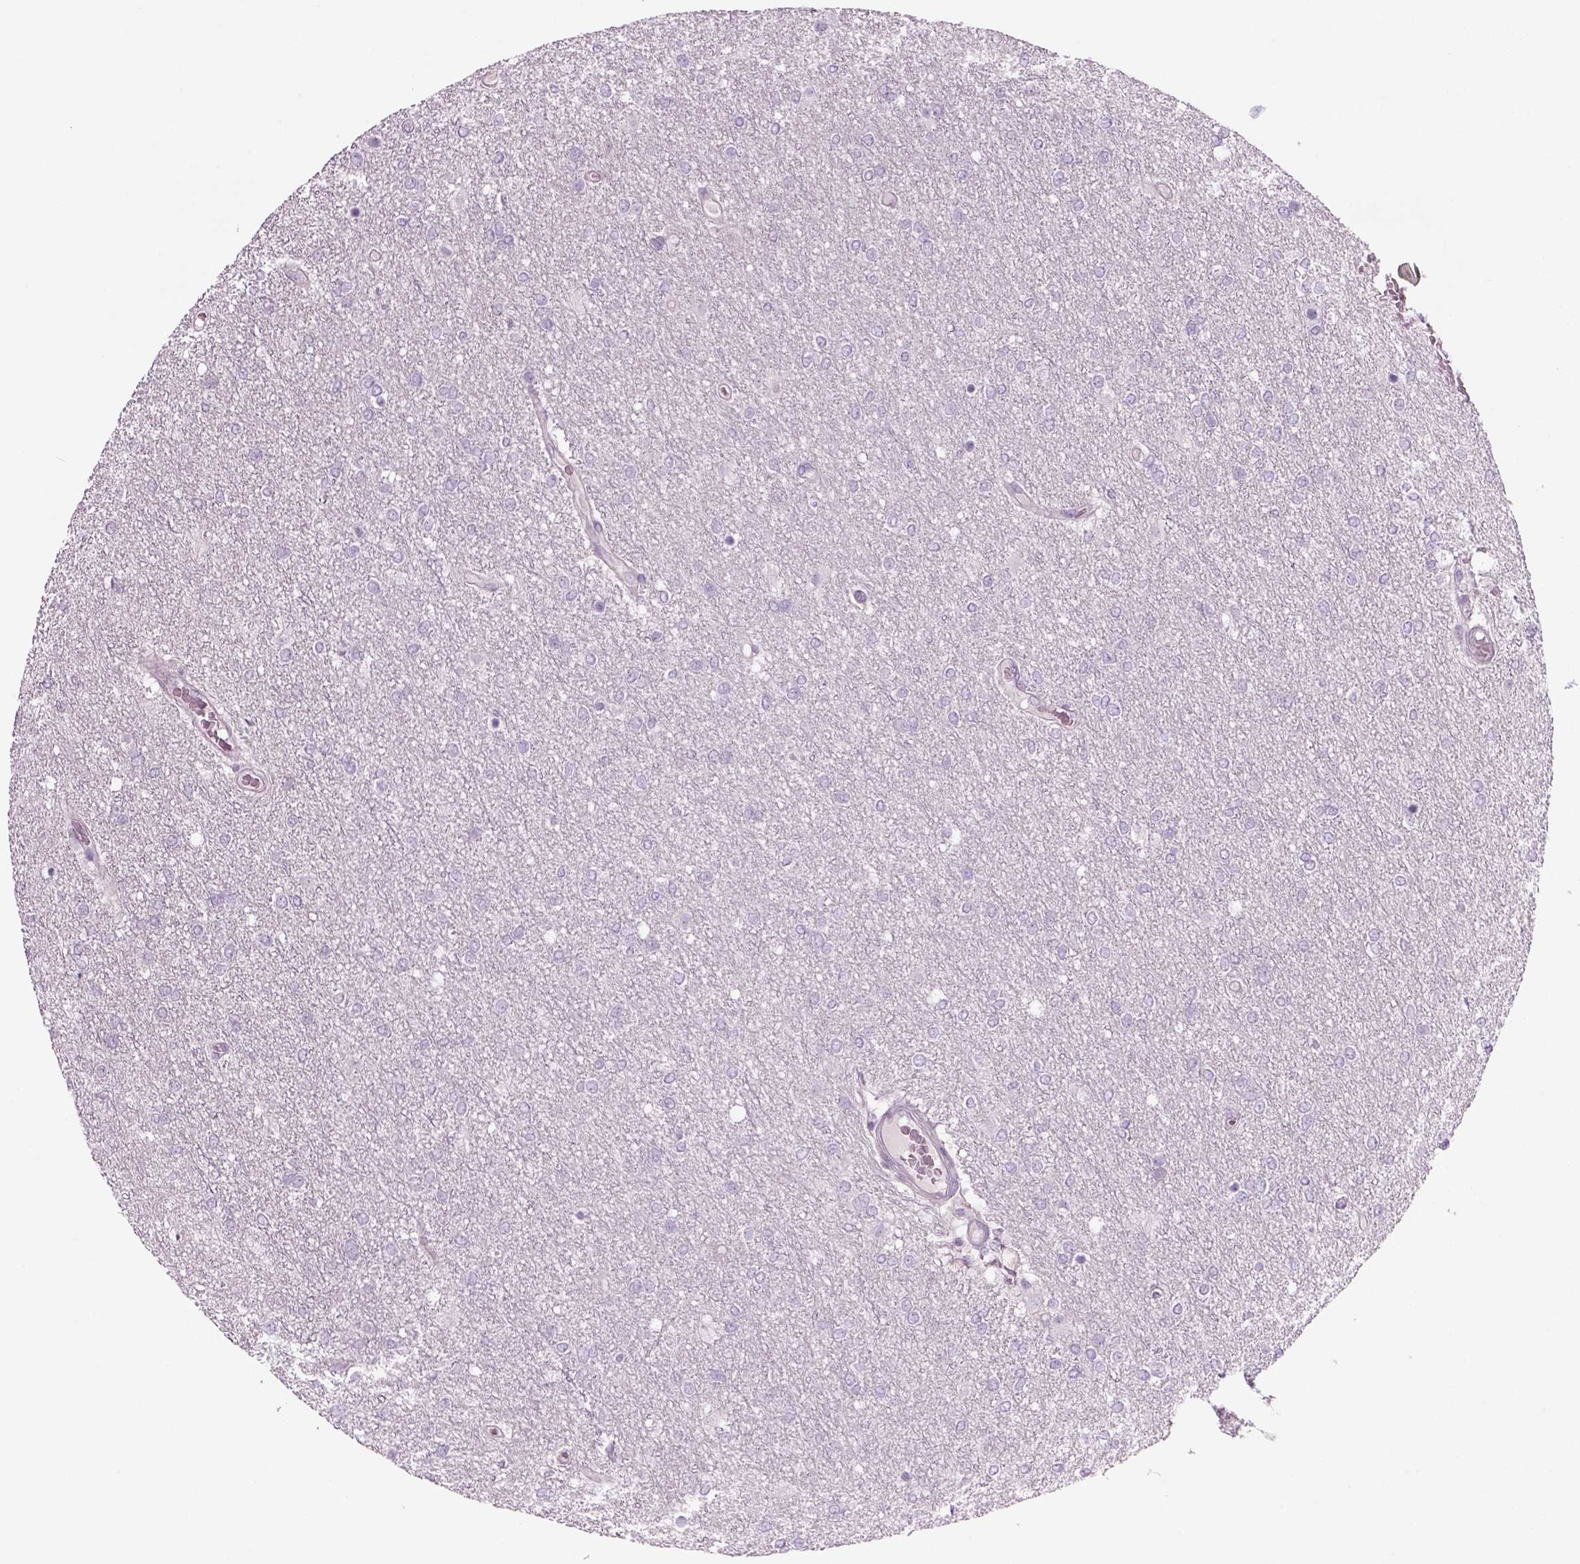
{"staining": {"intensity": "negative", "quantity": "none", "location": "none"}, "tissue": "glioma", "cell_type": "Tumor cells", "image_type": "cancer", "snomed": [{"axis": "morphology", "description": "Glioma, malignant, High grade"}, {"axis": "topography", "description": "Brain"}], "caption": "Photomicrograph shows no significant protein positivity in tumor cells of glioma.", "gene": "MDH1B", "patient": {"sex": "female", "age": 61}}